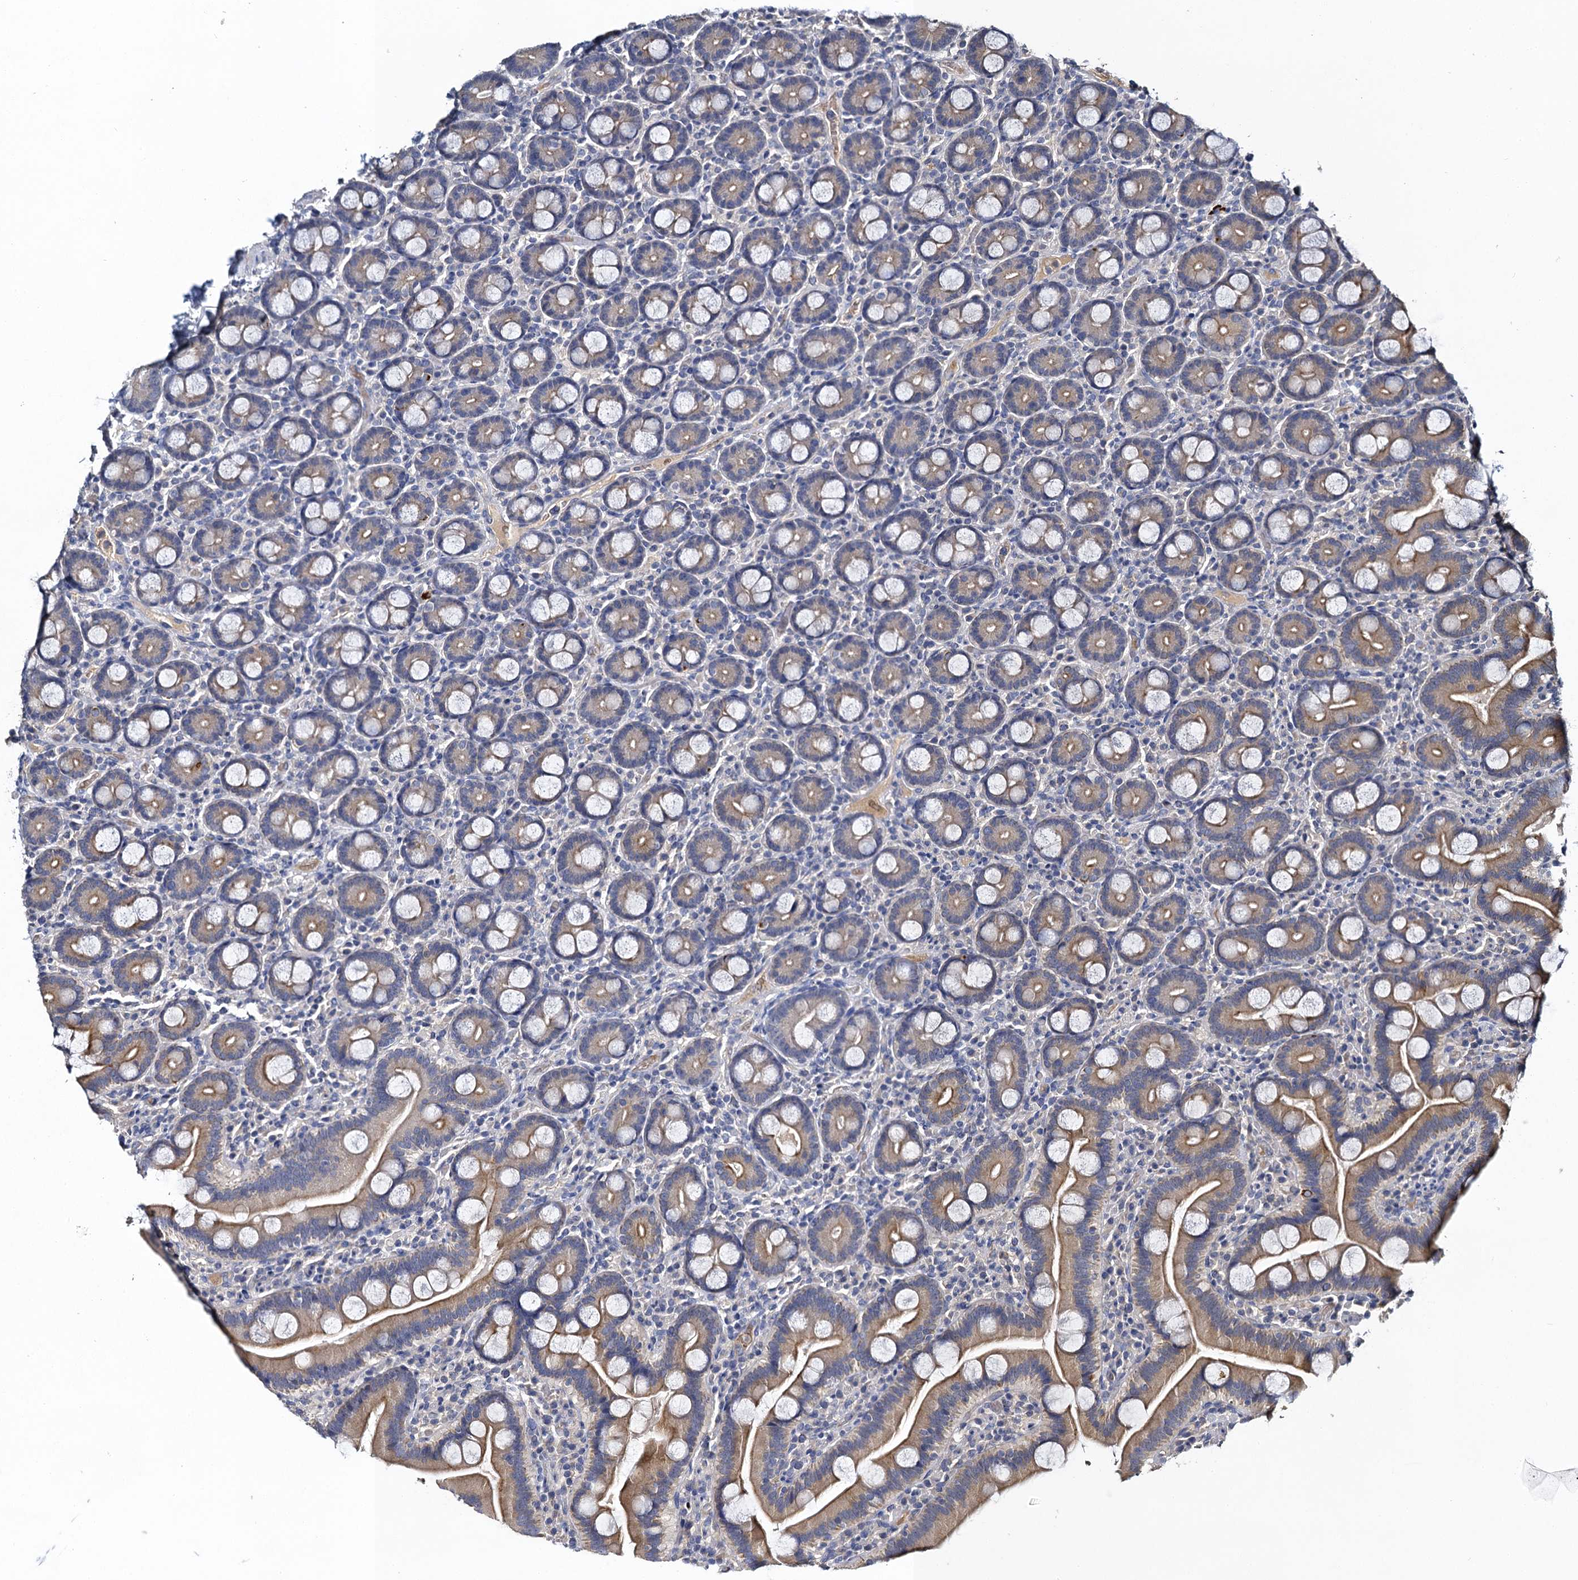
{"staining": {"intensity": "weak", "quantity": "25%-75%", "location": "cytoplasmic/membranous"}, "tissue": "duodenum", "cell_type": "Glandular cells", "image_type": "normal", "snomed": [{"axis": "morphology", "description": "Normal tissue, NOS"}, {"axis": "topography", "description": "Duodenum"}], "caption": "High-magnification brightfield microscopy of normal duodenum stained with DAB (3,3'-diaminobenzidine) (brown) and counterstained with hematoxylin (blue). glandular cells exhibit weak cytoplasmic/membranous expression is appreciated in about25%-75% of cells. (brown staining indicates protein expression, while blue staining denotes nuclei).", "gene": "SLC11A2", "patient": {"sex": "male", "age": 55}}